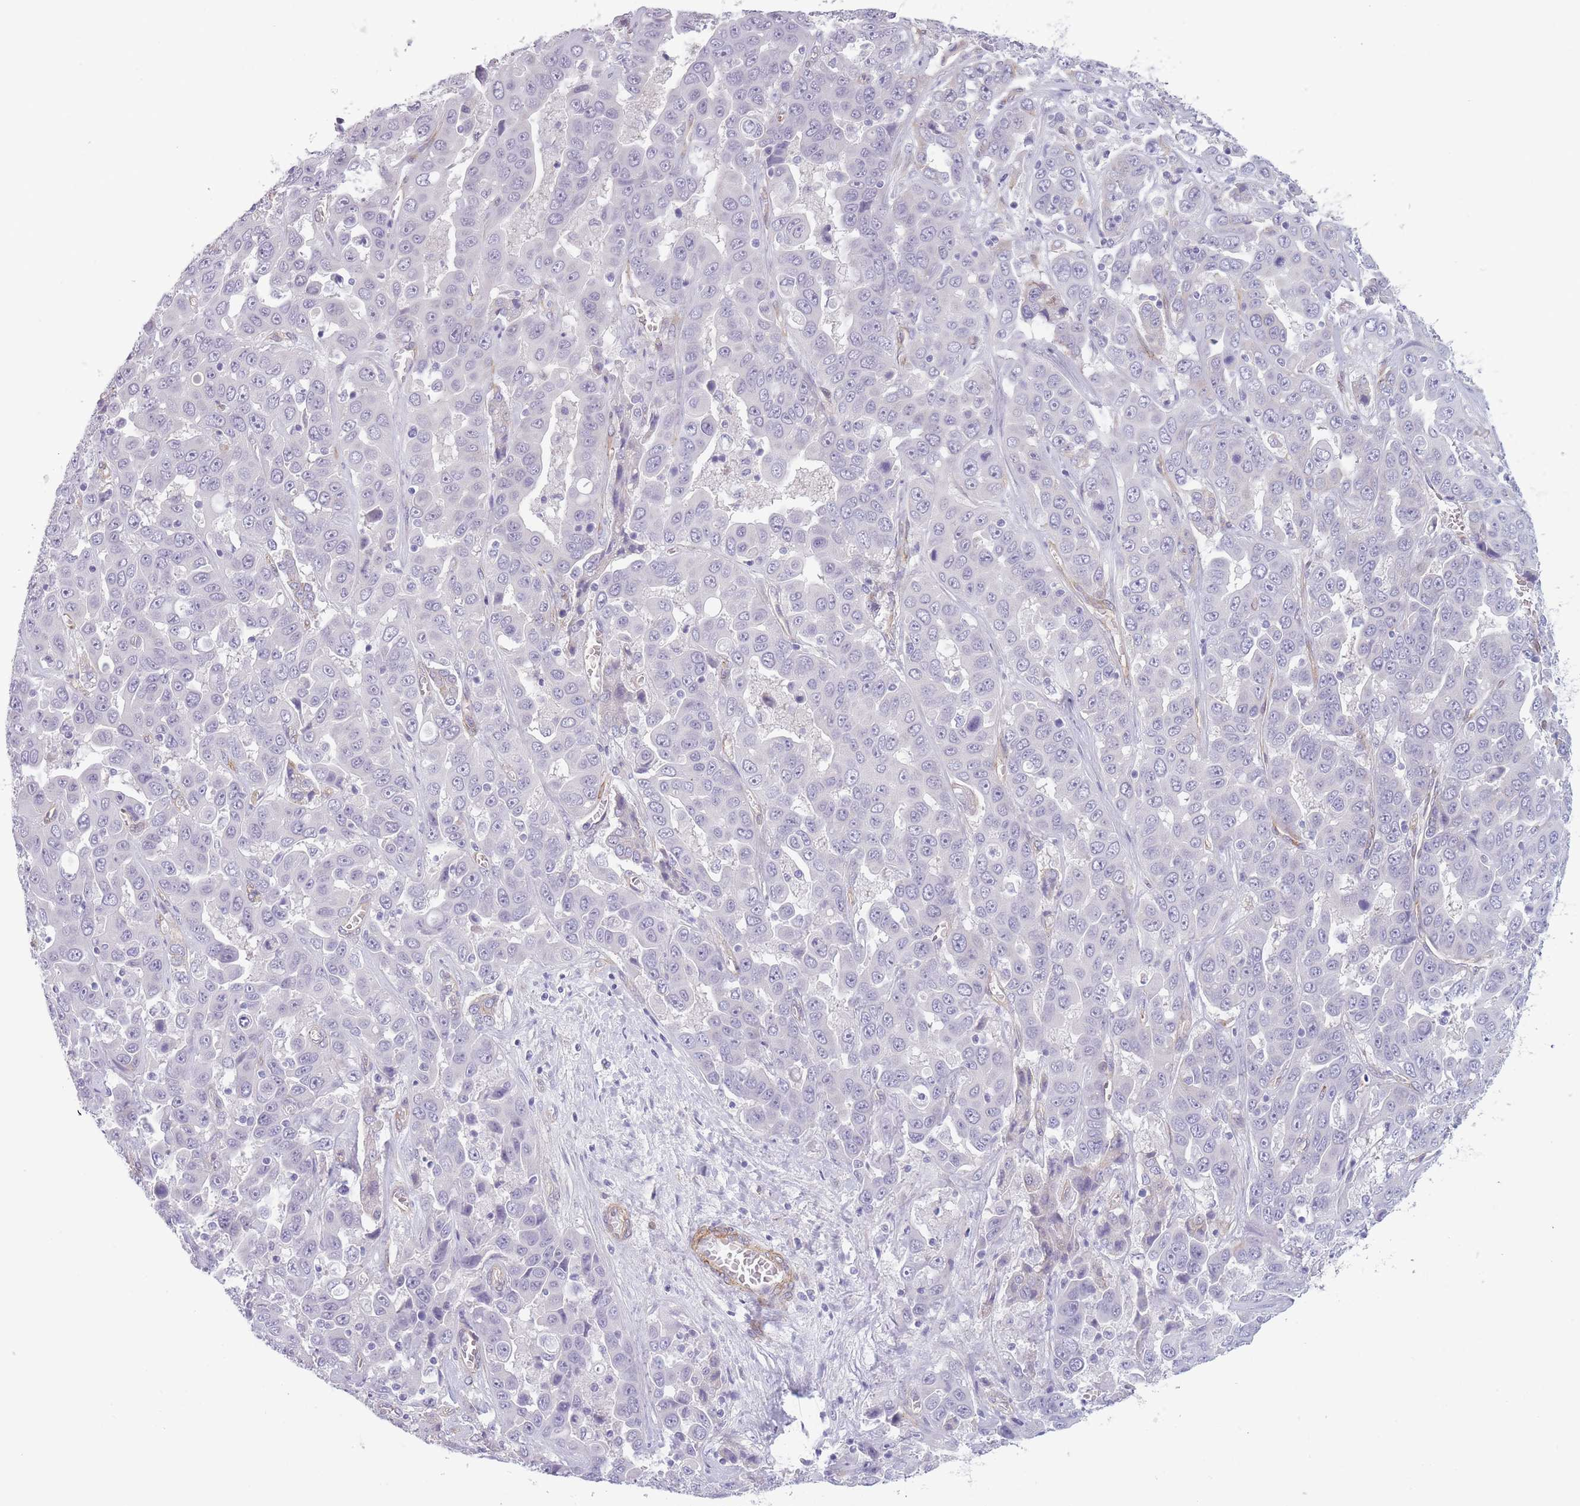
{"staining": {"intensity": "negative", "quantity": "none", "location": "none"}, "tissue": "liver cancer", "cell_type": "Tumor cells", "image_type": "cancer", "snomed": [{"axis": "morphology", "description": "Cholangiocarcinoma"}, {"axis": "topography", "description": "Liver"}], "caption": "Tumor cells are negative for protein expression in human liver cancer.", "gene": "OR6B3", "patient": {"sex": "female", "age": 52}}